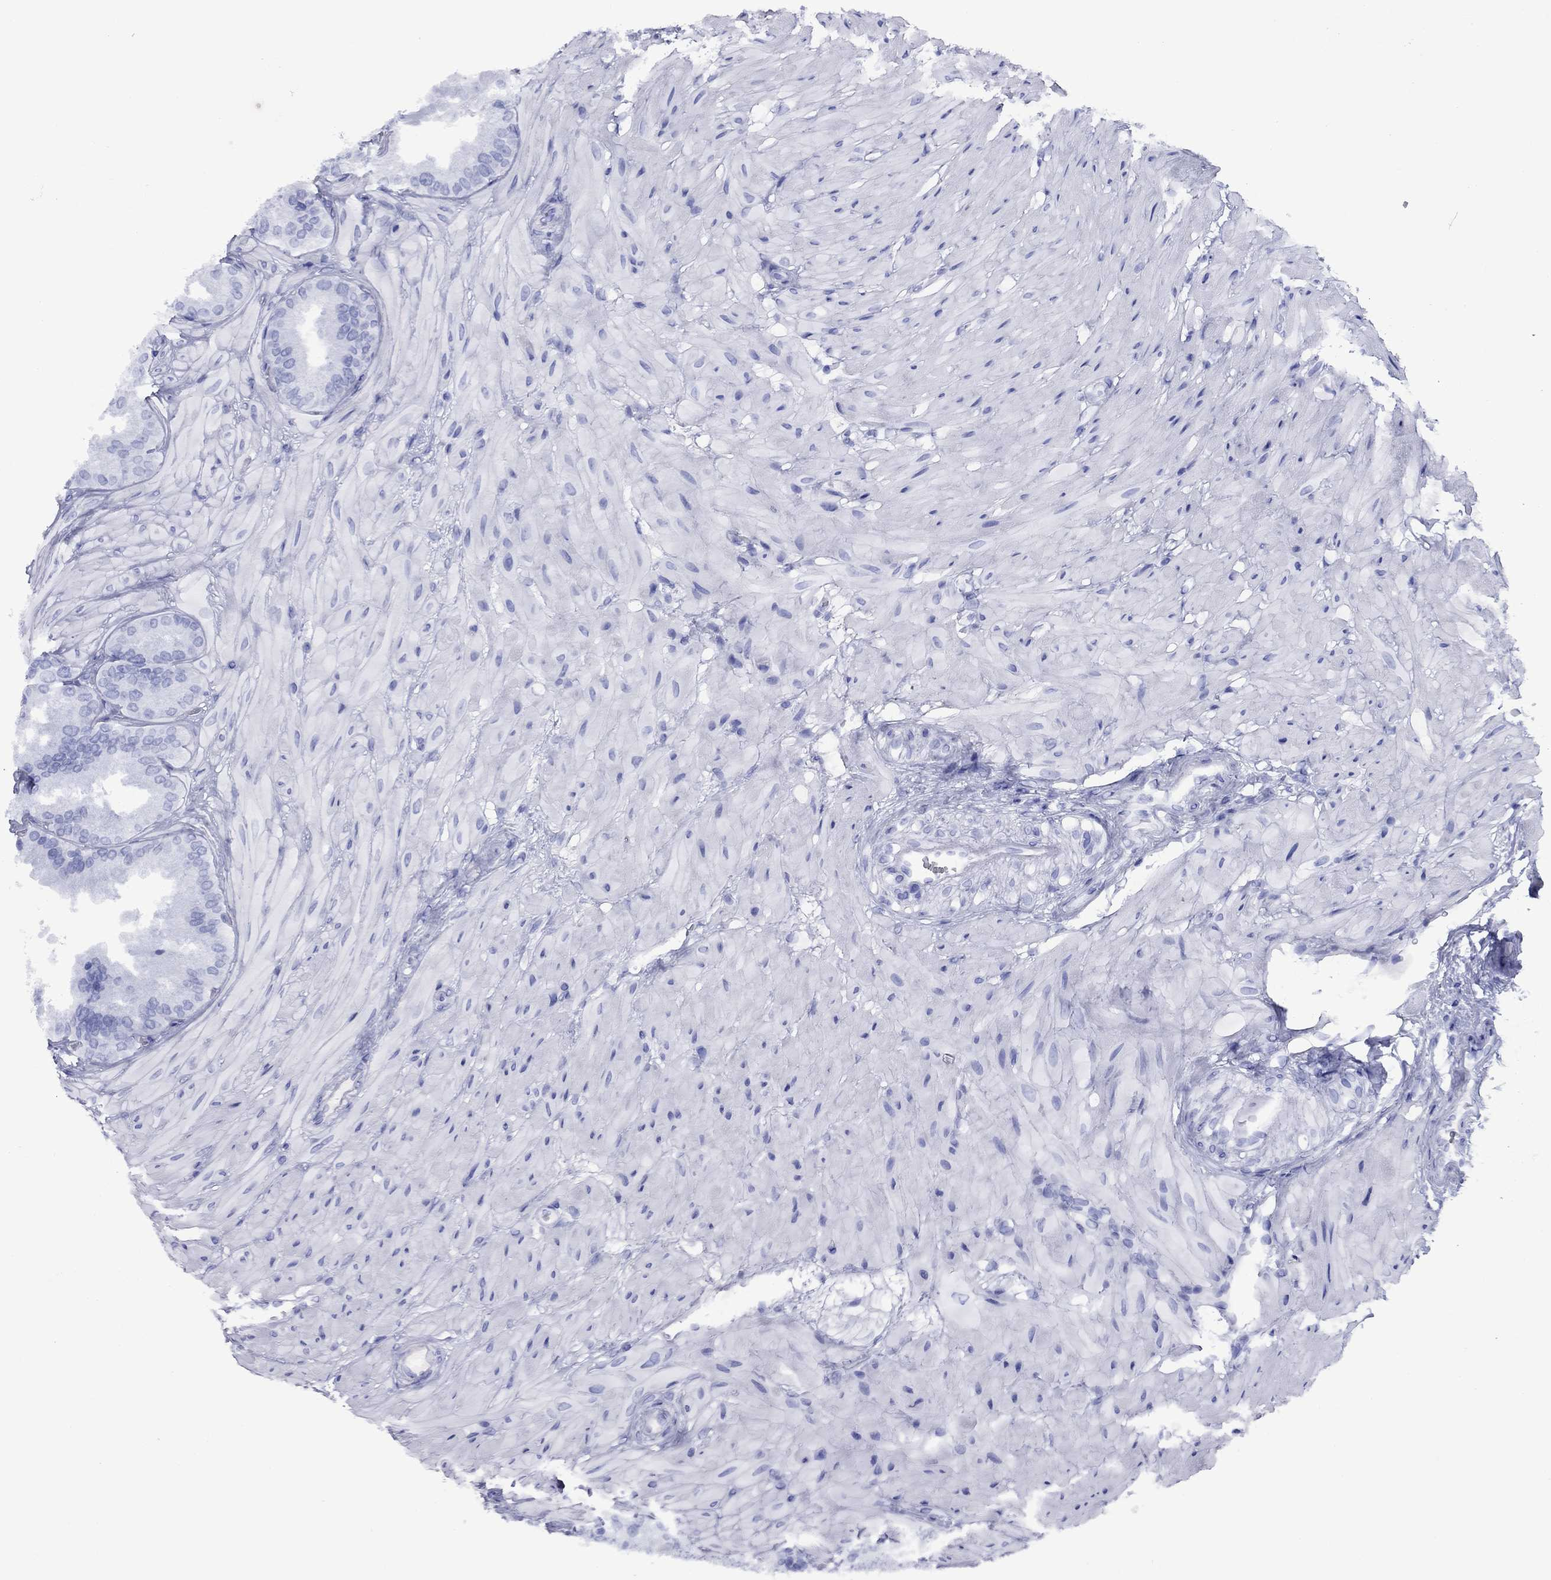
{"staining": {"intensity": "negative", "quantity": "none", "location": "none"}, "tissue": "seminal vesicle", "cell_type": "Glandular cells", "image_type": "normal", "snomed": [{"axis": "morphology", "description": "Normal tissue, NOS"}, {"axis": "topography", "description": "Seminal veicle"}], "caption": "IHC photomicrograph of benign seminal vesicle stained for a protein (brown), which displays no expression in glandular cells.", "gene": "APOA2", "patient": {"sex": "male", "age": 37}}